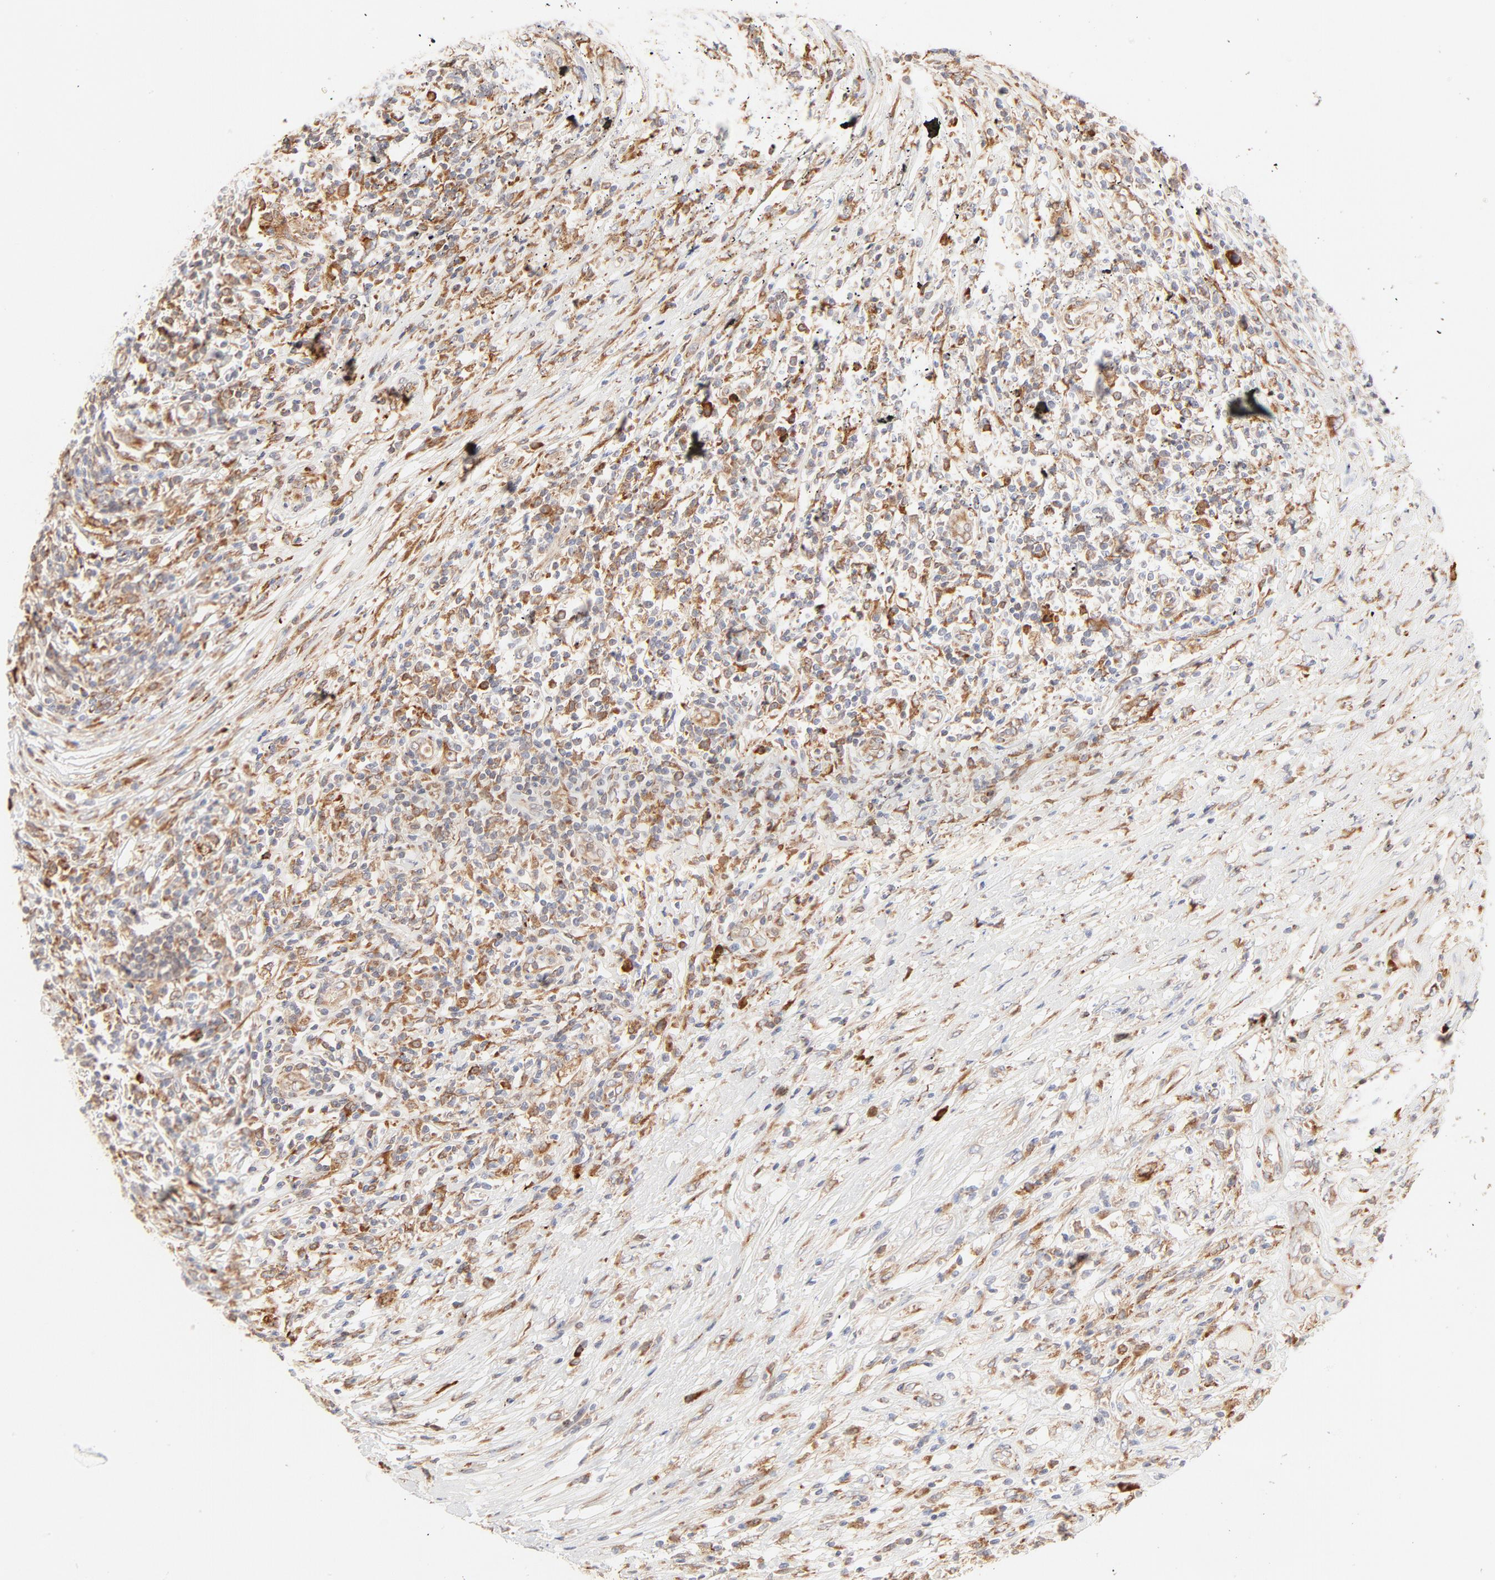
{"staining": {"intensity": "strong", "quantity": ">75%", "location": "cytoplasmic/membranous"}, "tissue": "lymphoma", "cell_type": "Tumor cells", "image_type": "cancer", "snomed": [{"axis": "morphology", "description": "Malignant lymphoma, non-Hodgkin's type, High grade"}, {"axis": "topography", "description": "Lymph node"}], "caption": "Immunohistochemical staining of malignant lymphoma, non-Hodgkin's type (high-grade) reveals high levels of strong cytoplasmic/membranous expression in approximately >75% of tumor cells.", "gene": "PARP12", "patient": {"sex": "female", "age": 84}}